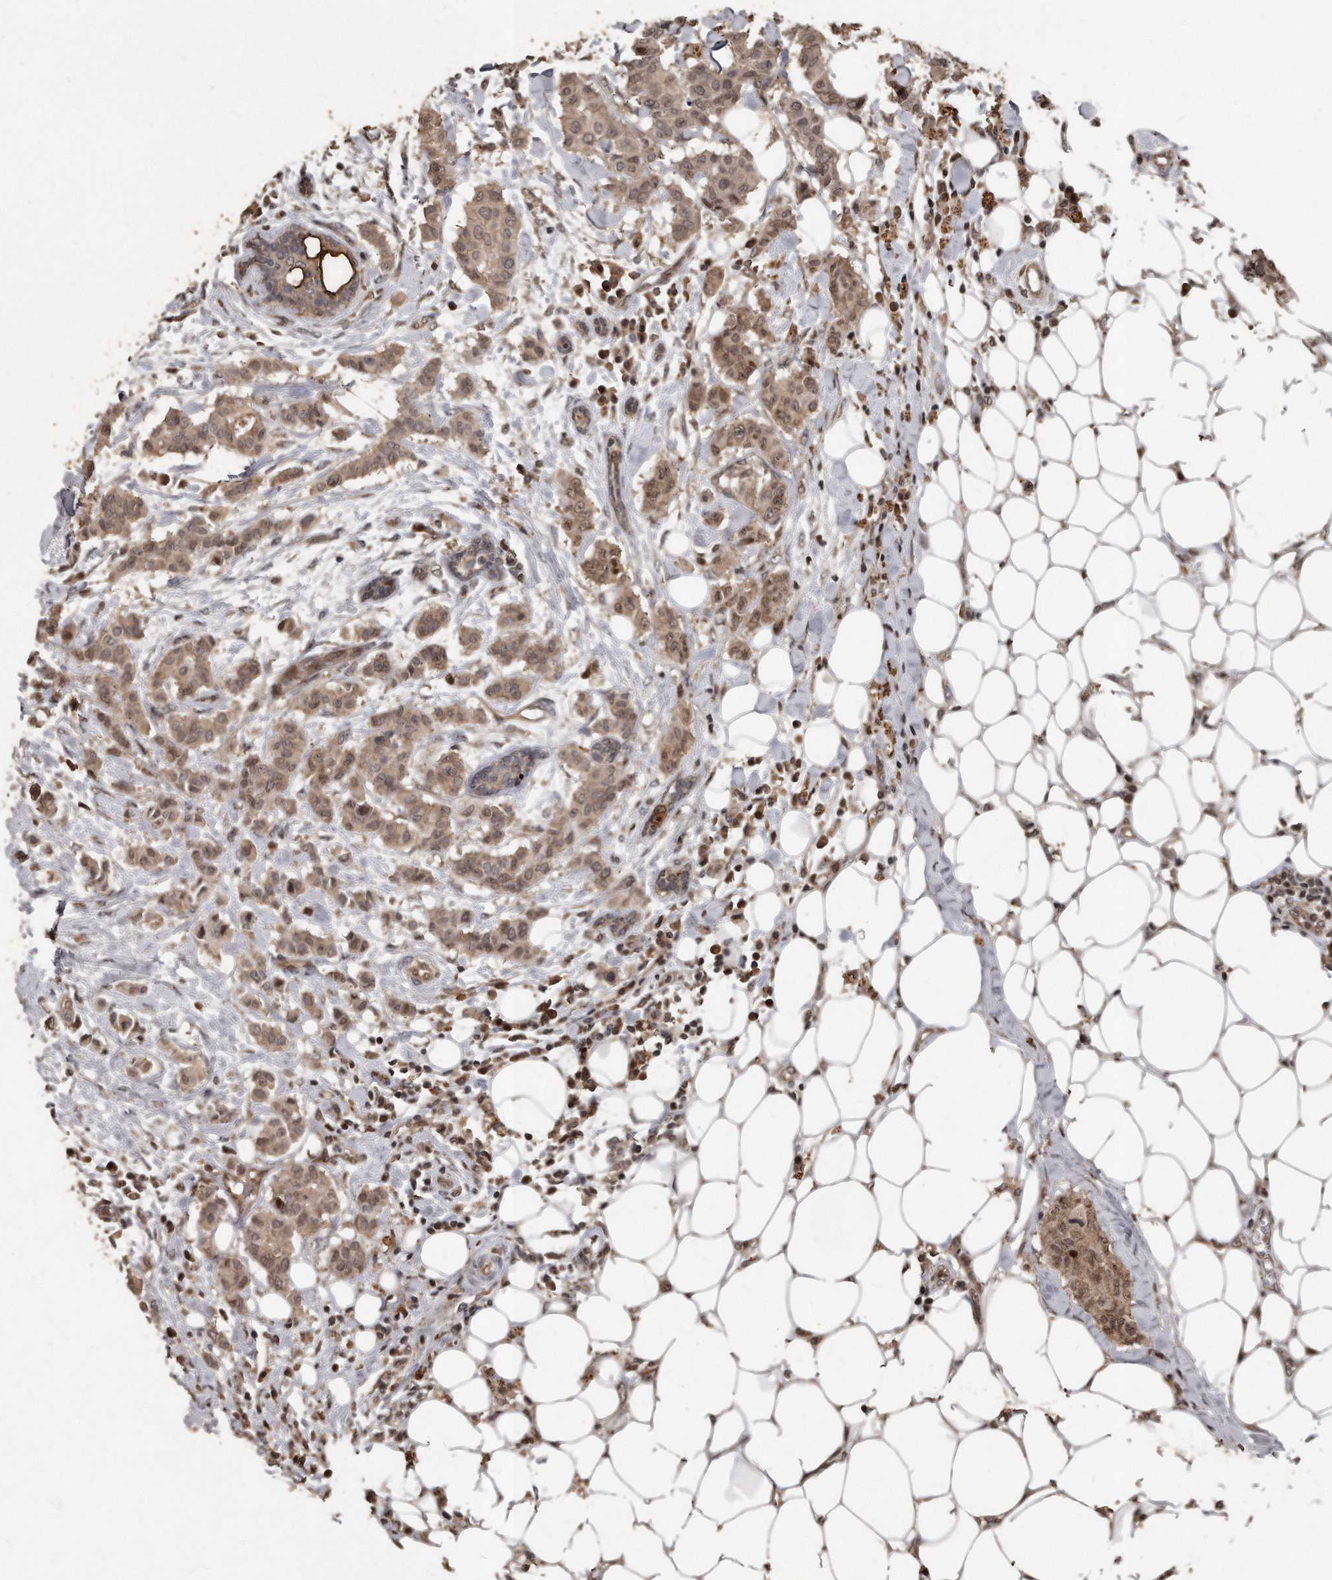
{"staining": {"intensity": "weak", "quantity": ">75%", "location": "cytoplasmic/membranous"}, "tissue": "breast cancer", "cell_type": "Tumor cells", "image_type": "cancer", "snomed": [{"axis": "morphology", "description": "Duct carcinoma"}, {"axis": "topography", "description": "Breast"}], "caption": "Invasive ductal carcinoma (breast) stained for a protein exhibits weak cytoplasmic/membranous positivity in tumor cells. The staining was performed using DAB (3,3'-diaminobenzidine) to visualize the protein expression in brown, while the nuclei were stained in blue with hematoxylin (Magnification: 20x).", "gene": "GCH1", "patient": {"sex": "female", "age": 40}}